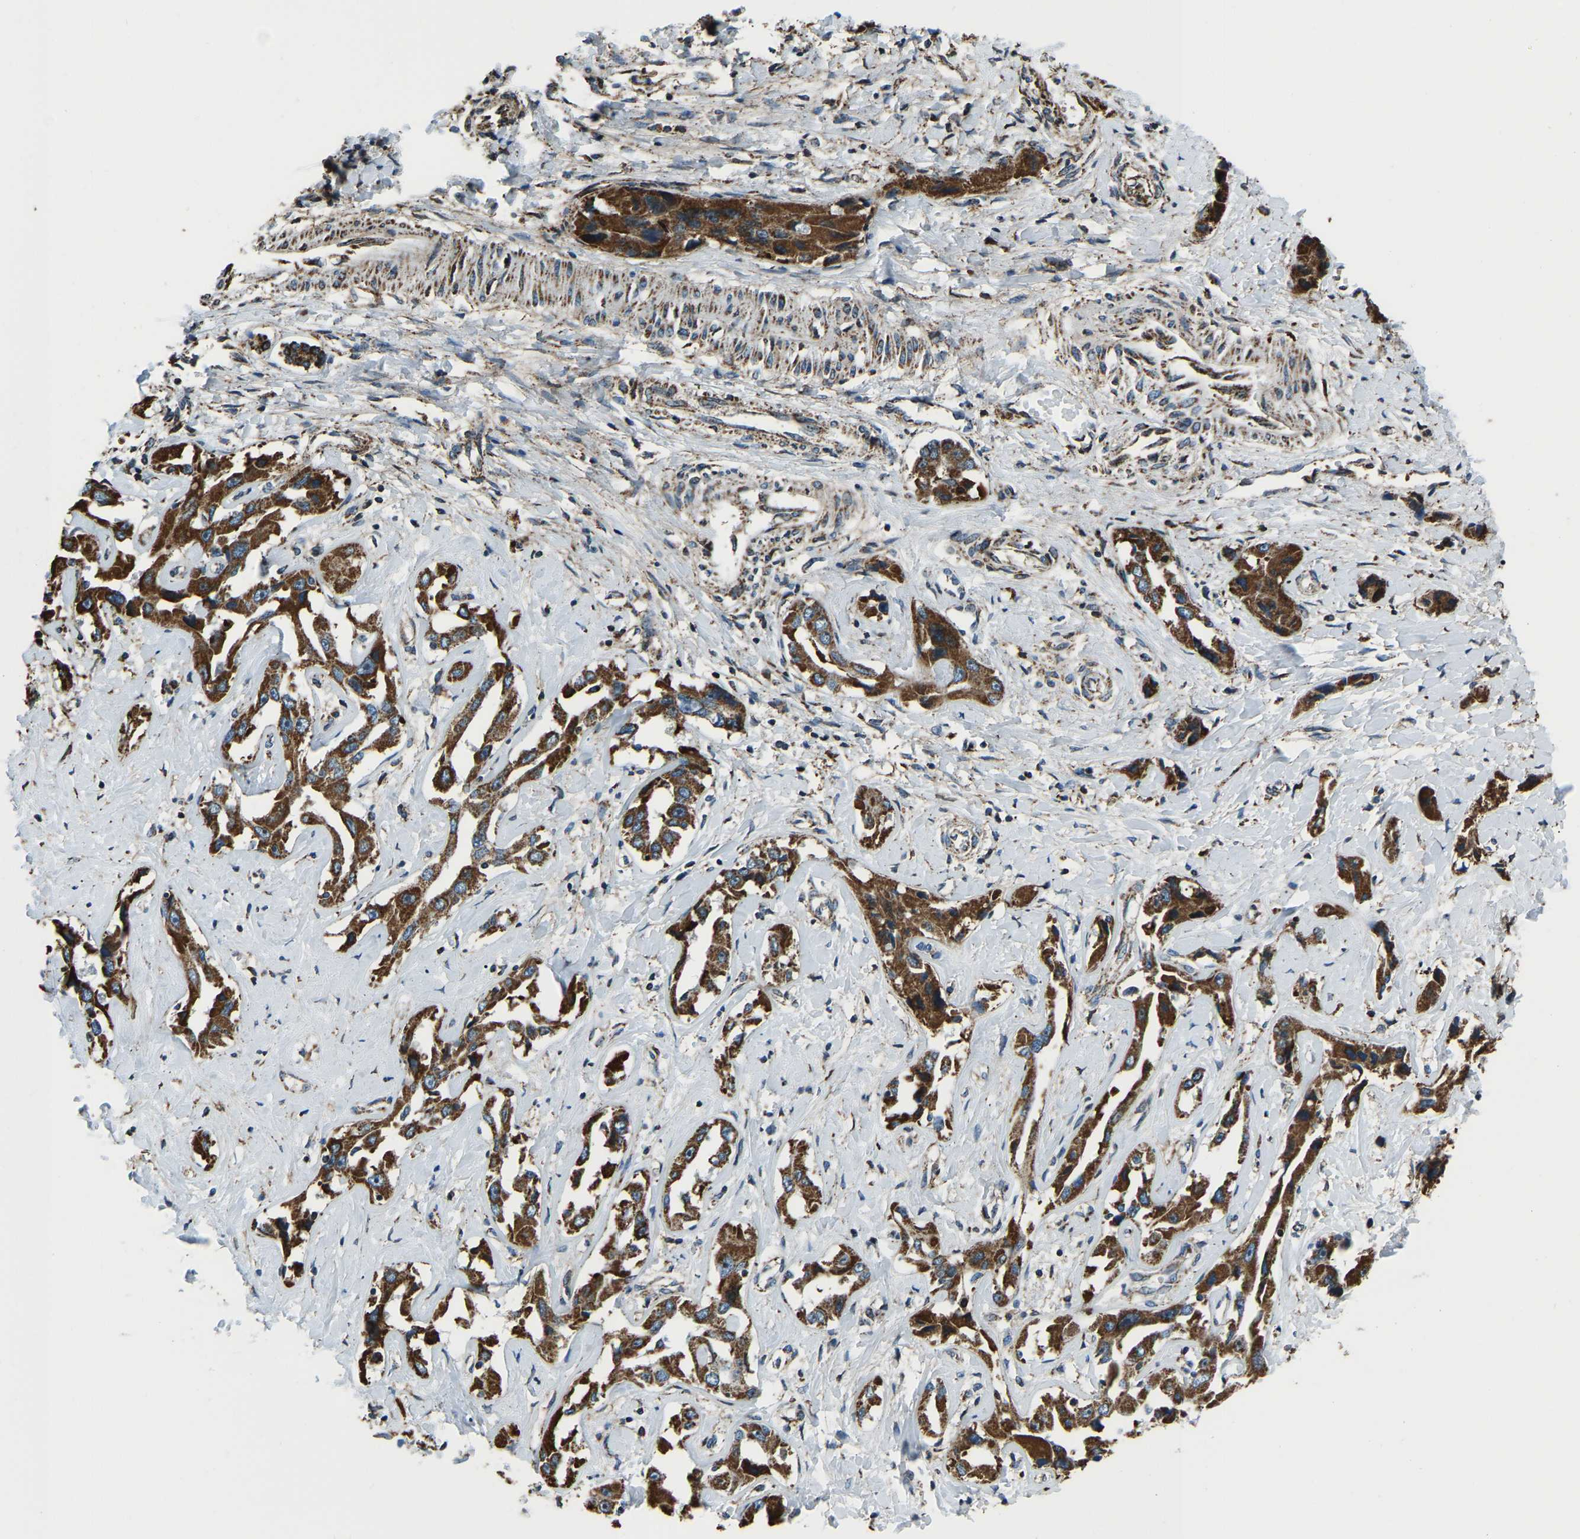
{"staining": {"intensity": "strong", "quantity": ">75%", "location": "cytoplasmic/membranous"}, "tissue": "liver cancer", "cell_type": "Tumor cells", "image_type": "cancer", "snomed": [{"axis": "morphology", "description": "Cholangiocarcinoma"}, {"axis": "topography", "description": "Liver"}], "caption": "A micrograph of human liver cholangiocarcinoma stained for a protein demonstrates strong cytoplasmic/membranous brown staining in tumor cells.", "gene": "RBM33", "patient": {"sex": "male", "age": 59}}